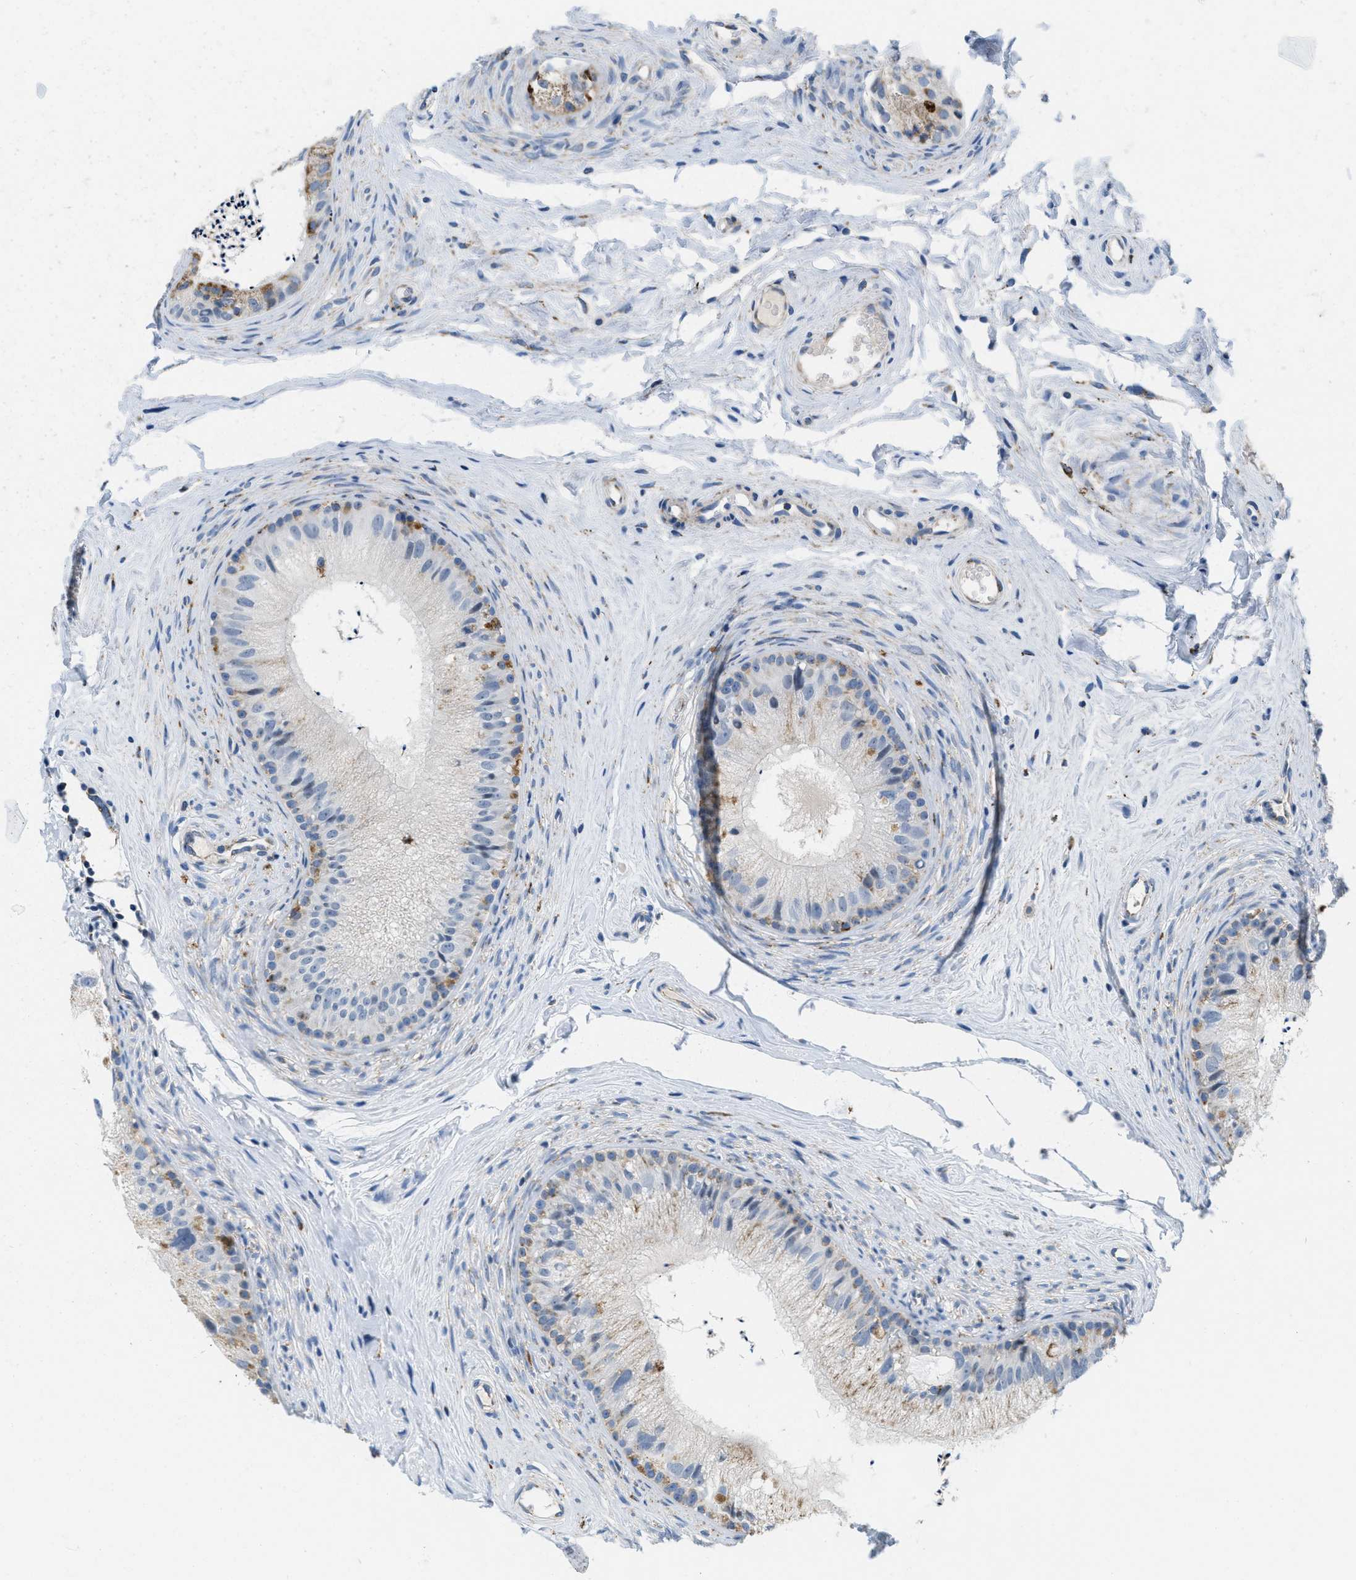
{"staining": {"intensity": "moderate", "quantity": "<25%", "location": "cytoplasmic/membranous"}, "tissue": "epididymis", "cell_type": "Glandular cells", "image_type": "normal", "snomed": [{"axis": "morphology", "description": "Normal tissue, NOS"}, {"axis": "topography", "description": "Epididymis"}], "caption": "A high-resolution photomicrograph shows immunohistochemistry staining of benign epididymis, which shows moderate cytoplasmic/membranous expression in approximately <25% of glandular cells.", "gene": "KCNJ5", "patient": {"sex": "male", "age": 56}}